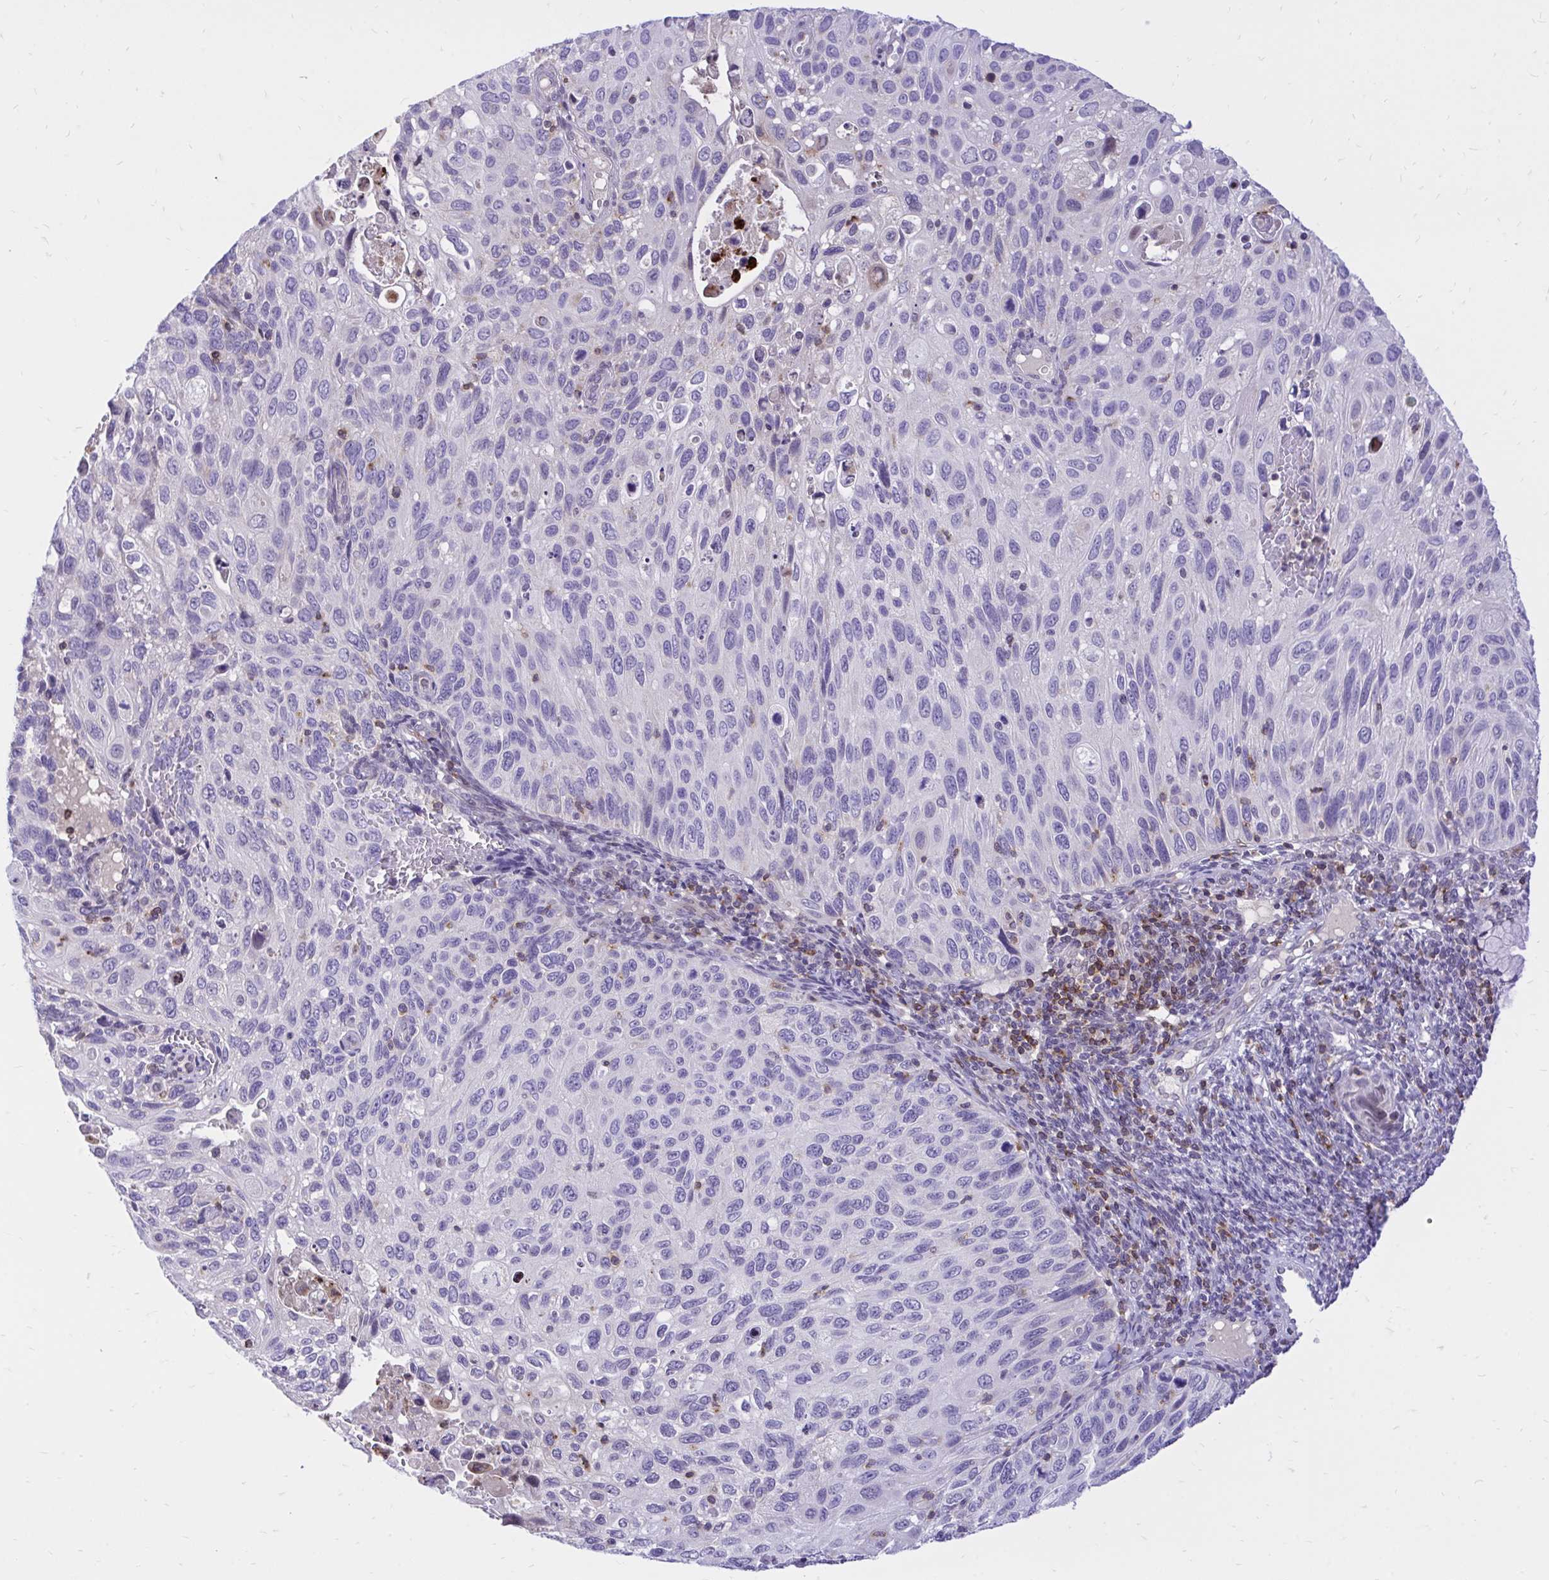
{"staining": {"intensity": "negative", "quantity": "none", "location": "none"}, "tissue": "cervical cancer", "cell_type": "Tumor cells", "image_type": "cancer", "snomed": [{"axis": "morphology", "description": "Squamous cell carcinoma, NOS"}, {"axis": "topography", "description": "Cervix"}], "caption": "DAB immunohistochemical staining of human squamous cell carcinoma (cervical) reveals no significant expression in tumor cells.", "gene": "CXCL8", "patient": {"sex": "female", "age": 70}}